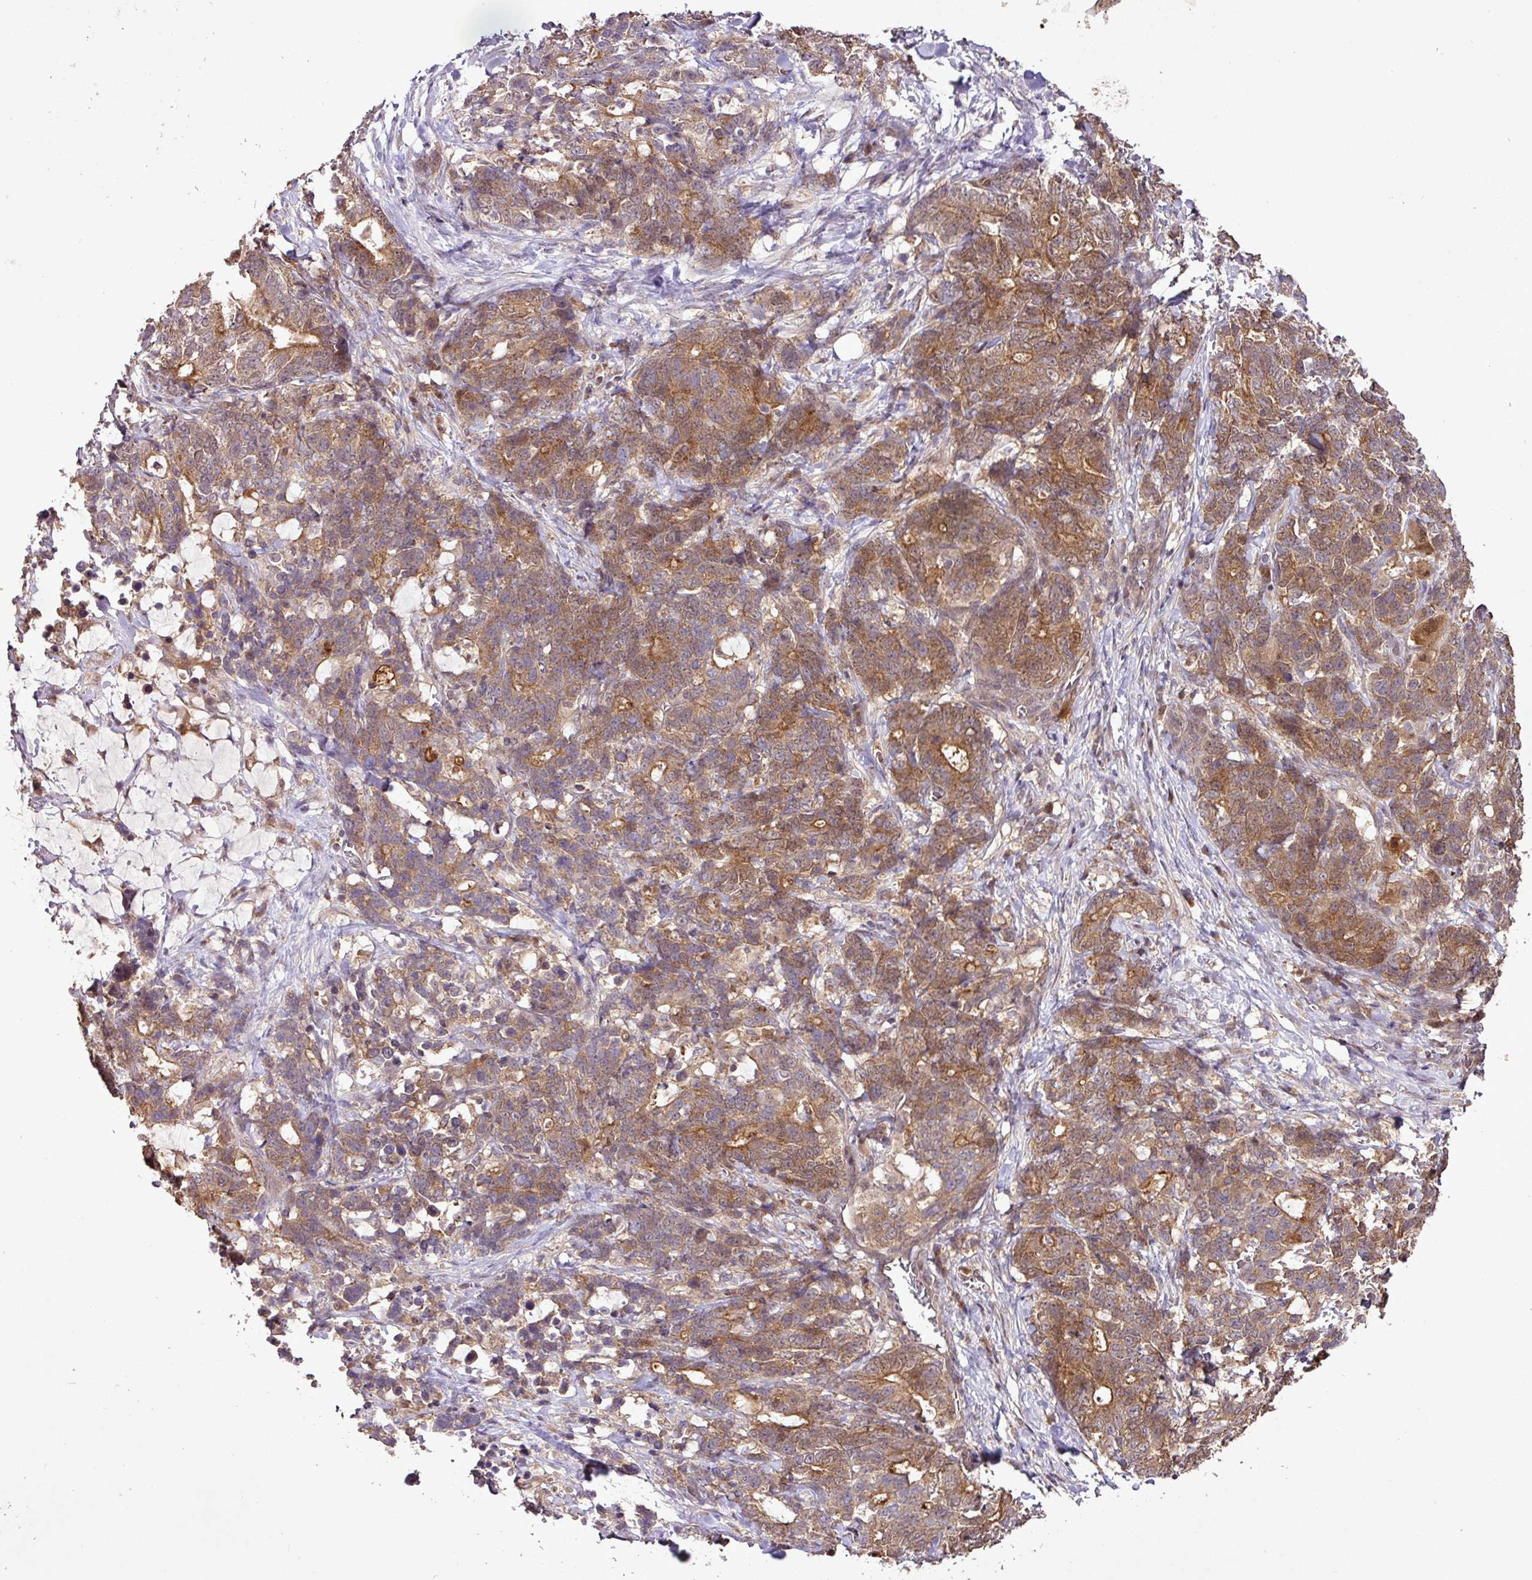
{"staining": {"intensity": "moderate", "quantity": ">75%", "location": "cytoplasmic/membranous"}, "tissue": "stomach cancer", "cell_type": "Tumor cells", "image_type": "cancer", "snomed": [{"axis": "morphology", "description": "Normal tissue, NOS"}, {"axis": "morphology", "description": "Adenocarcinoma, NOS"}, {"axis": "topography", "description": "Stomach"}], "caption": "Immunohistochemical staining of stomach adenocarcinoma exhibits medium levels of moderate cytoplasmic/membranous protein staining in about >75% of tumor cells.", "gene": "FAIM", "patient": {"sex": "female", "age": 64}}